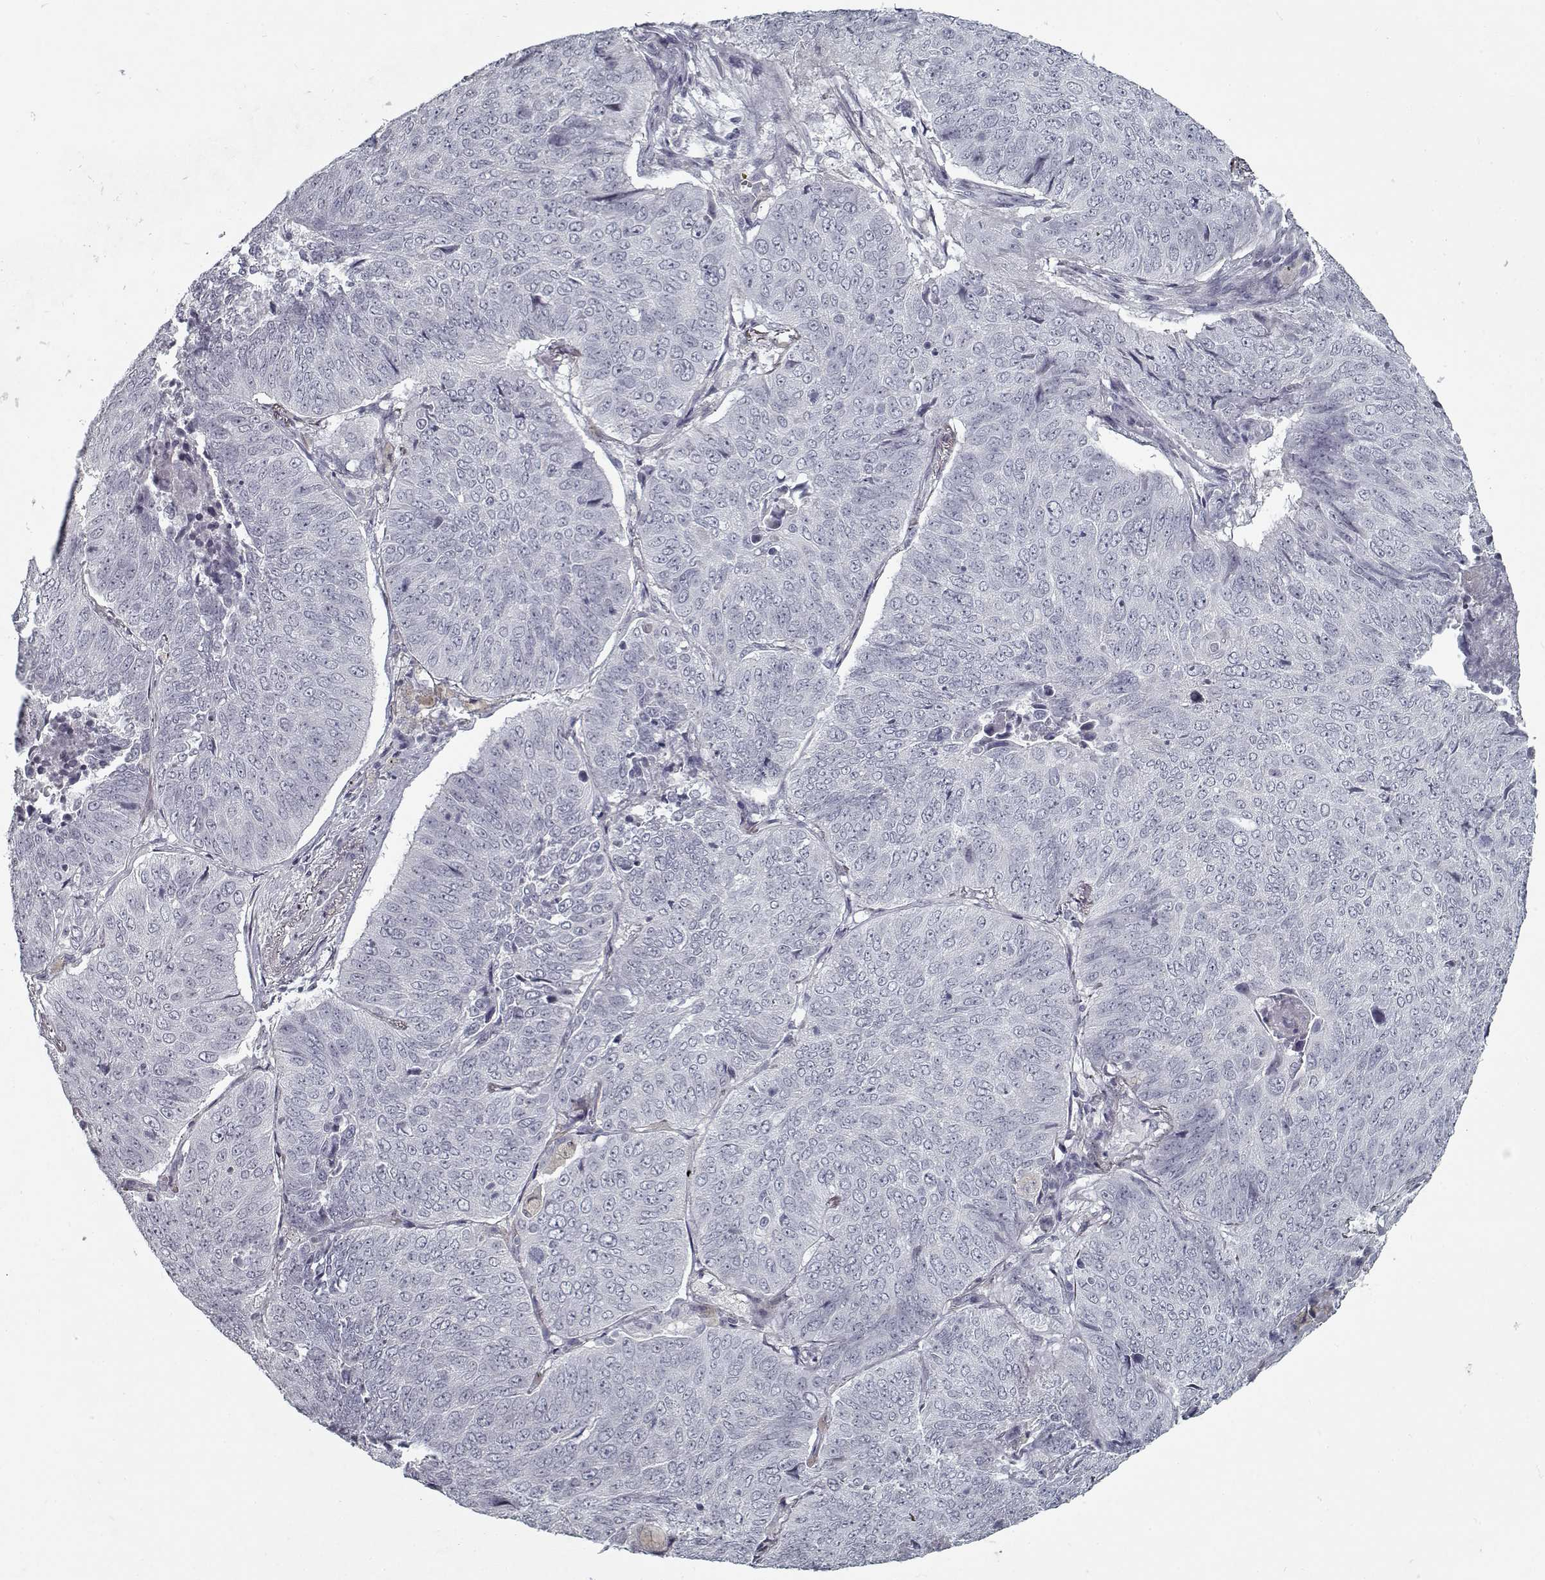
{"staining": {"intensity": "negative", "quantity": "none", "location": "none"}, "tissue": "lung cancer", "cell_type": "Tumor cells", "image_type": "cancer", "snomed": [{"axis": "morphology", "description": "Normal tissue, NOS"}, {"axis": "morphology", "description": "Squamous cell carcinoma, NOS"}, {"axis": "topography", "description": "Bronchus"}, {"axis": "topography", "description": "Lung"}], "caption": "Tumor cells show no significant staining in lung cancer (squamous cell carcinoma).", "gene": "GAD2", "patient": {"sex": "male", "age": 64}}